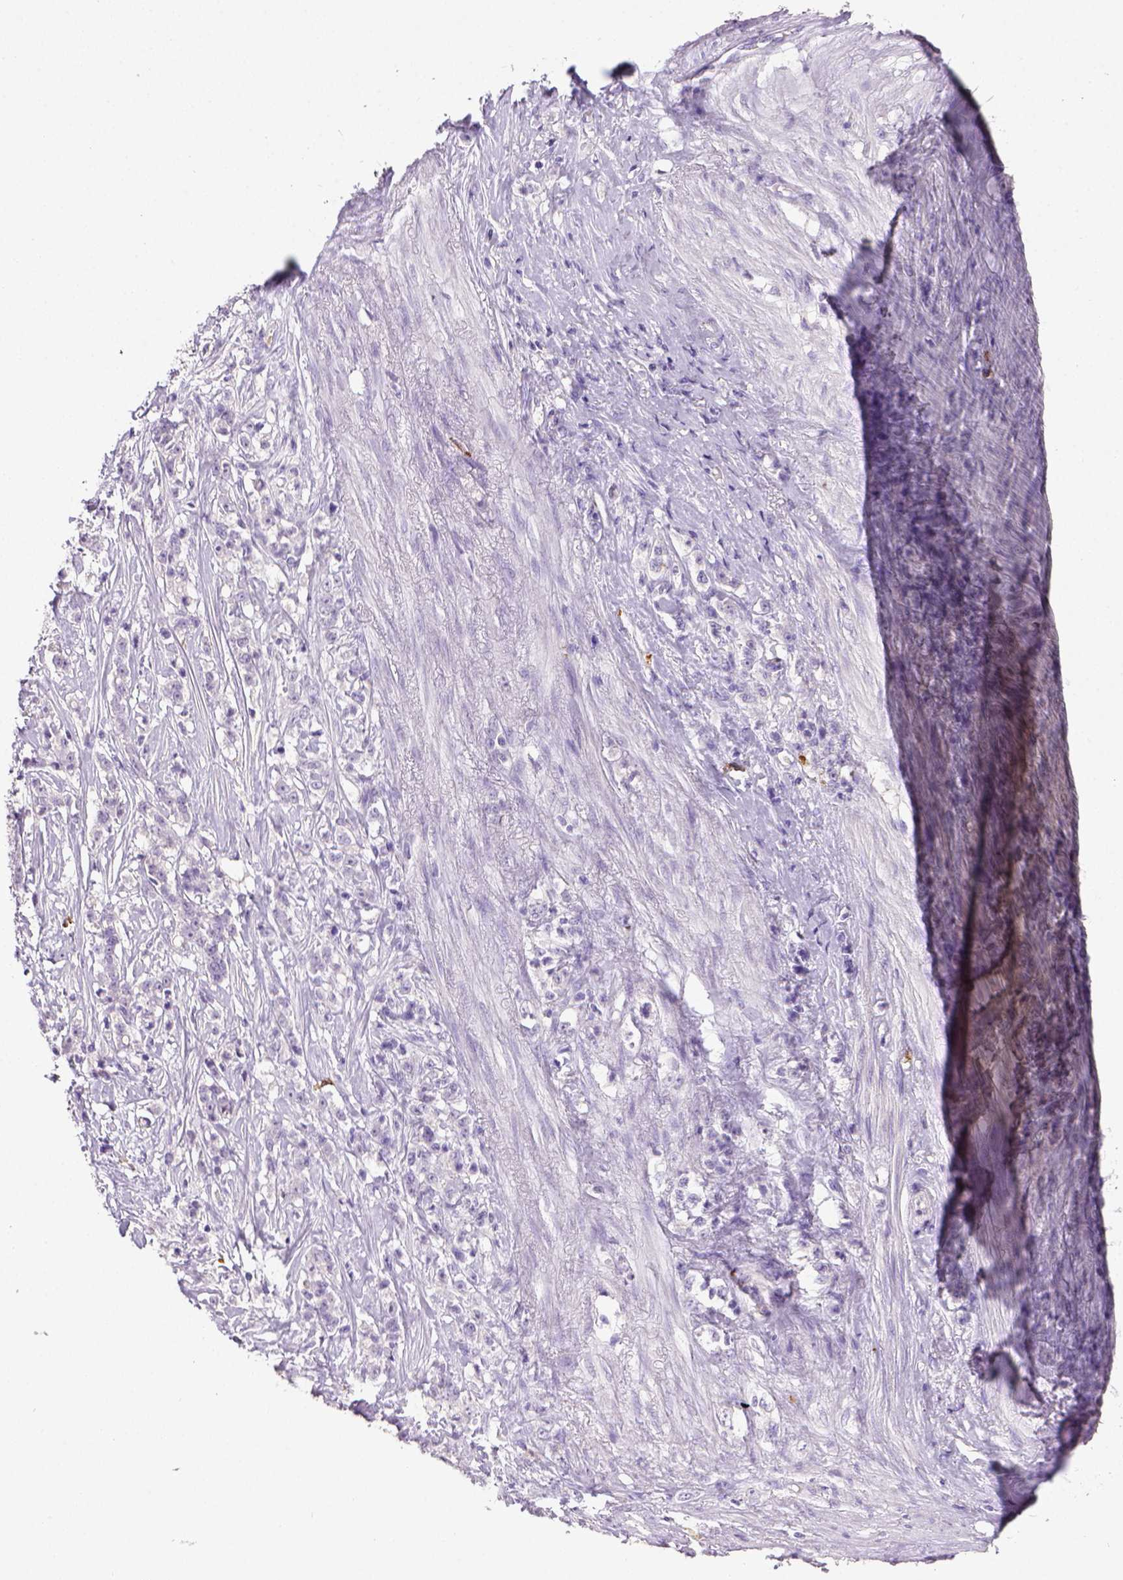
{"staining": {"intensity": "negative", "quantity": "none", "location": "none"}, "tissue": "stomach cancer", "cell_type": "Tumor cells", "image_type": "cancer", "snomed": [{"axis": "morphology", "description": "Adenocarcinoma, NOS"}, {"axis": "topography", "description": "Stomach, lower"}], "caption": "The micrograph shows no staining of tumor cells in stomach adenocarcinoma.", "gene": "ITGAM", "patient": {"sex": "male", "age": 88}}